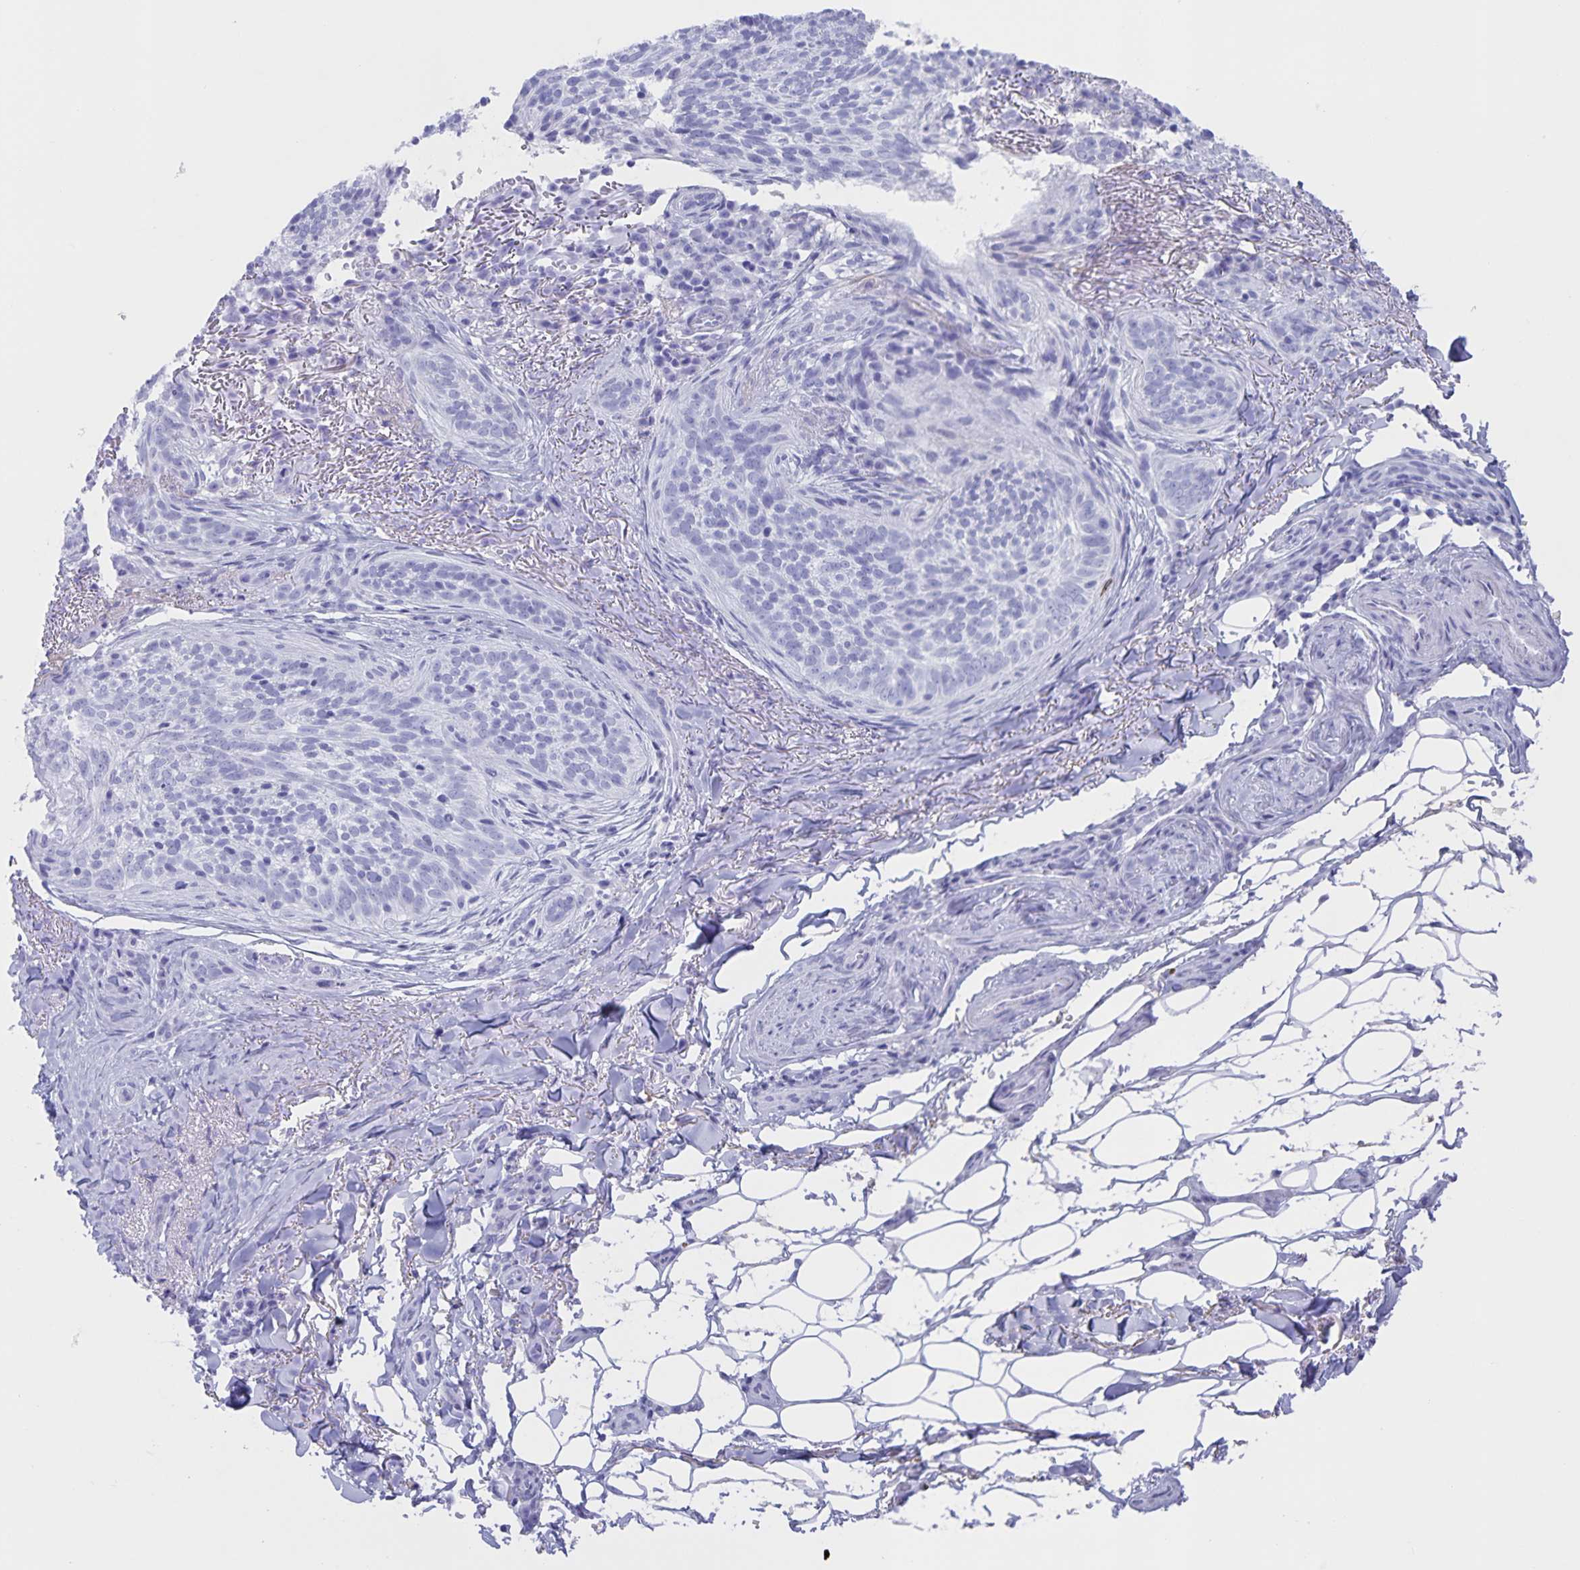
{"staining": {"intensity": "negative", "quantity": "none", "location": "none"}, "tissue": "skin cancer", "cell_type": "Tumor cells", "image_type": "cancer", "snomed": [{"axis": "morphology", "description": "Basal cell carcinoma"}, {"axis": "topography", "description": "Skin"}, {"axis": "topography", "description": "Skin of head"}], "caption": "Tumor cells are negative for protein expression in human skin basal cell carcinoma.", "gene": "AQP4", "patient": {"sex": "male", "age": 62}}